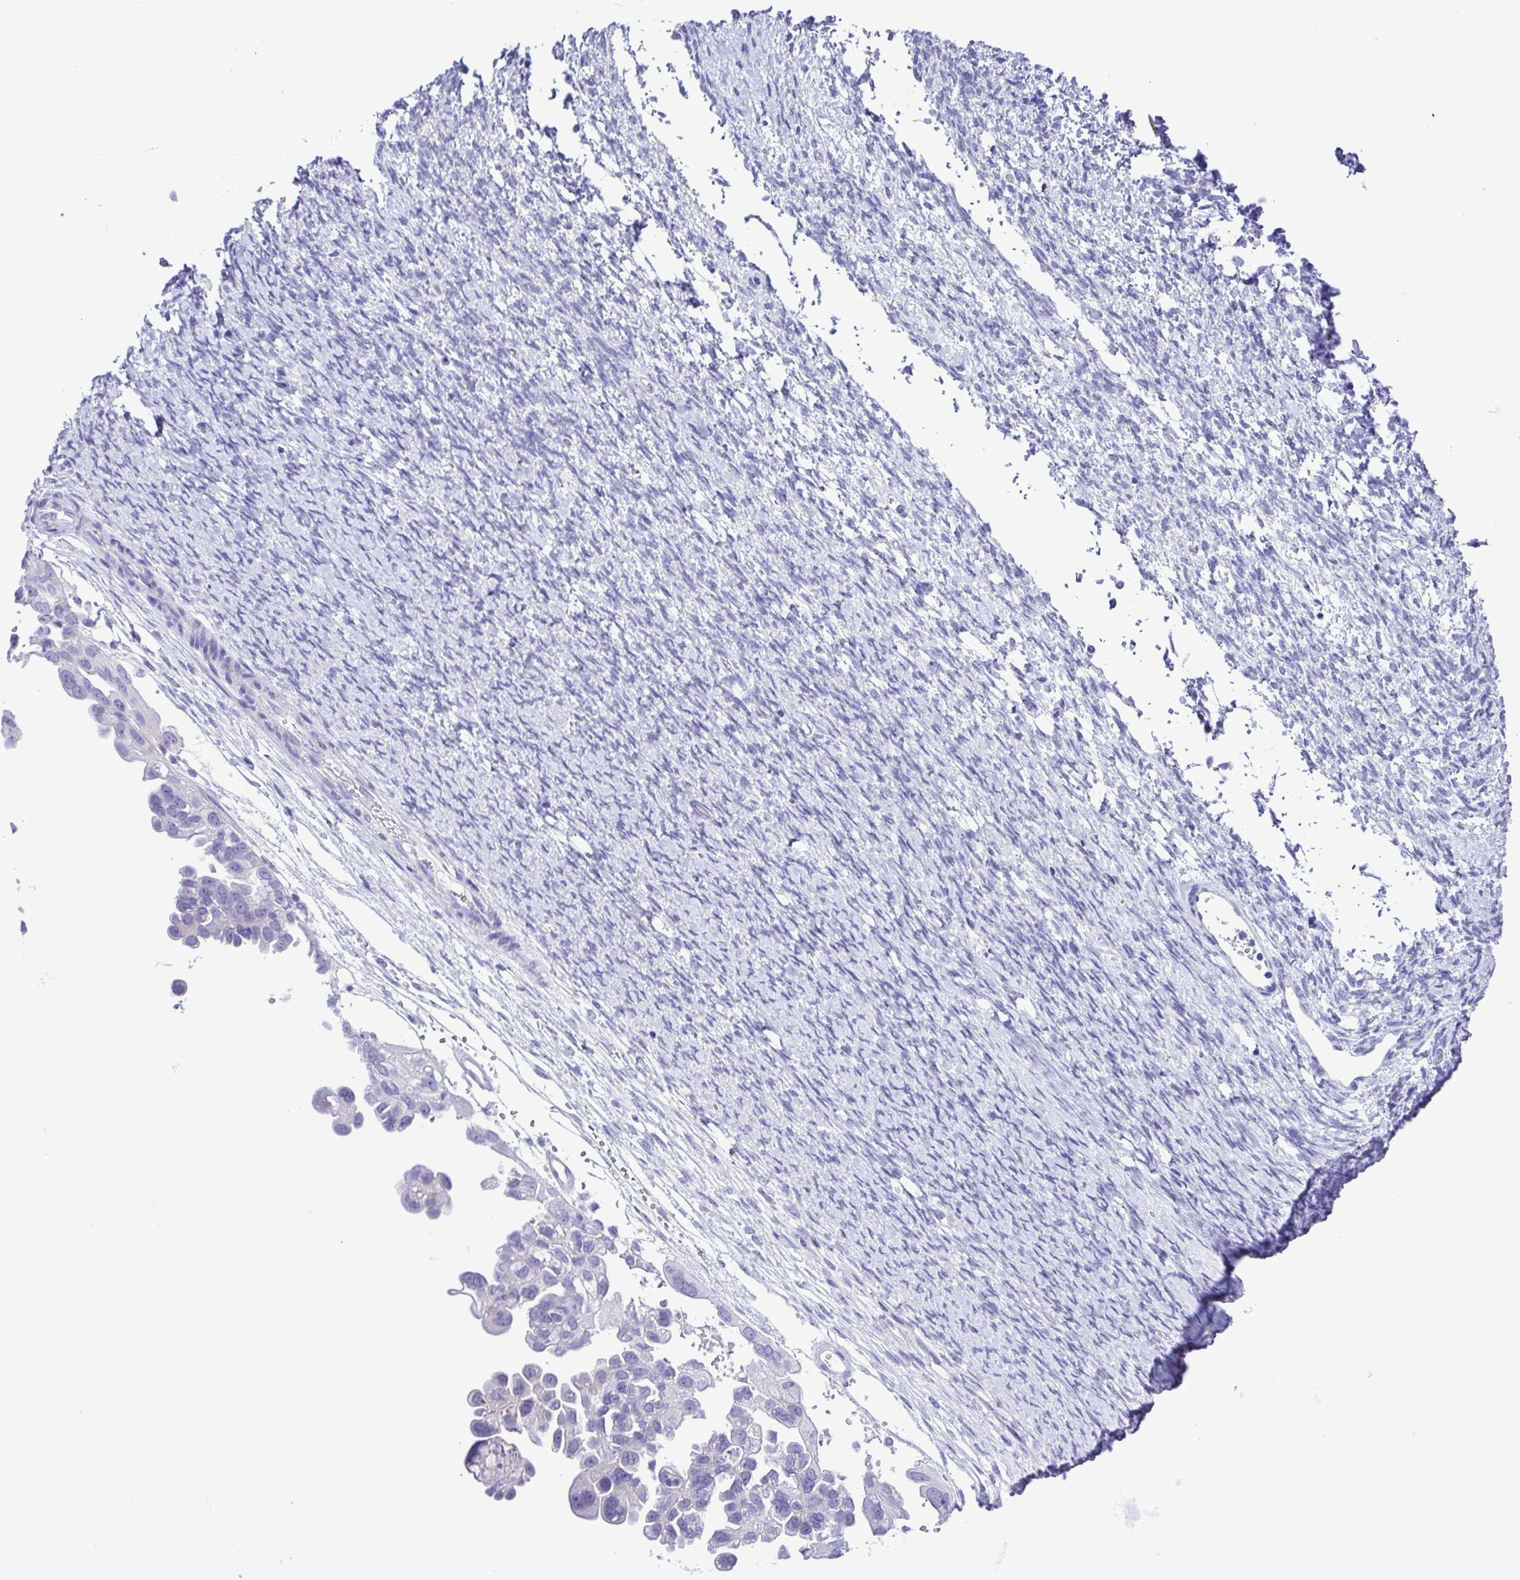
{"staining": {"intensity": "negative", "quantity": "none", "location": "none"}, "tissue": "ovarian cancer", "cell_type": "Tumor cells", "image_type": "cancer", "snomed": [{"axis": "morphology", "description": "Cystadenocarcinoma, serous, NOS"}, {"axis": "topography", "description": "Ovary"}], "caption": "An immunohistochemistry micrograph of ovarian cancer is shown. There is no staining in tumor cells of ovarian cancer. (Stains: DAB immunohistochemistry with hematoxylin counter stain, Microscopy: brightfield microscopy at high magnification).", "gene": "SYT1", "patient": {"sex": "female", "age": 53}}